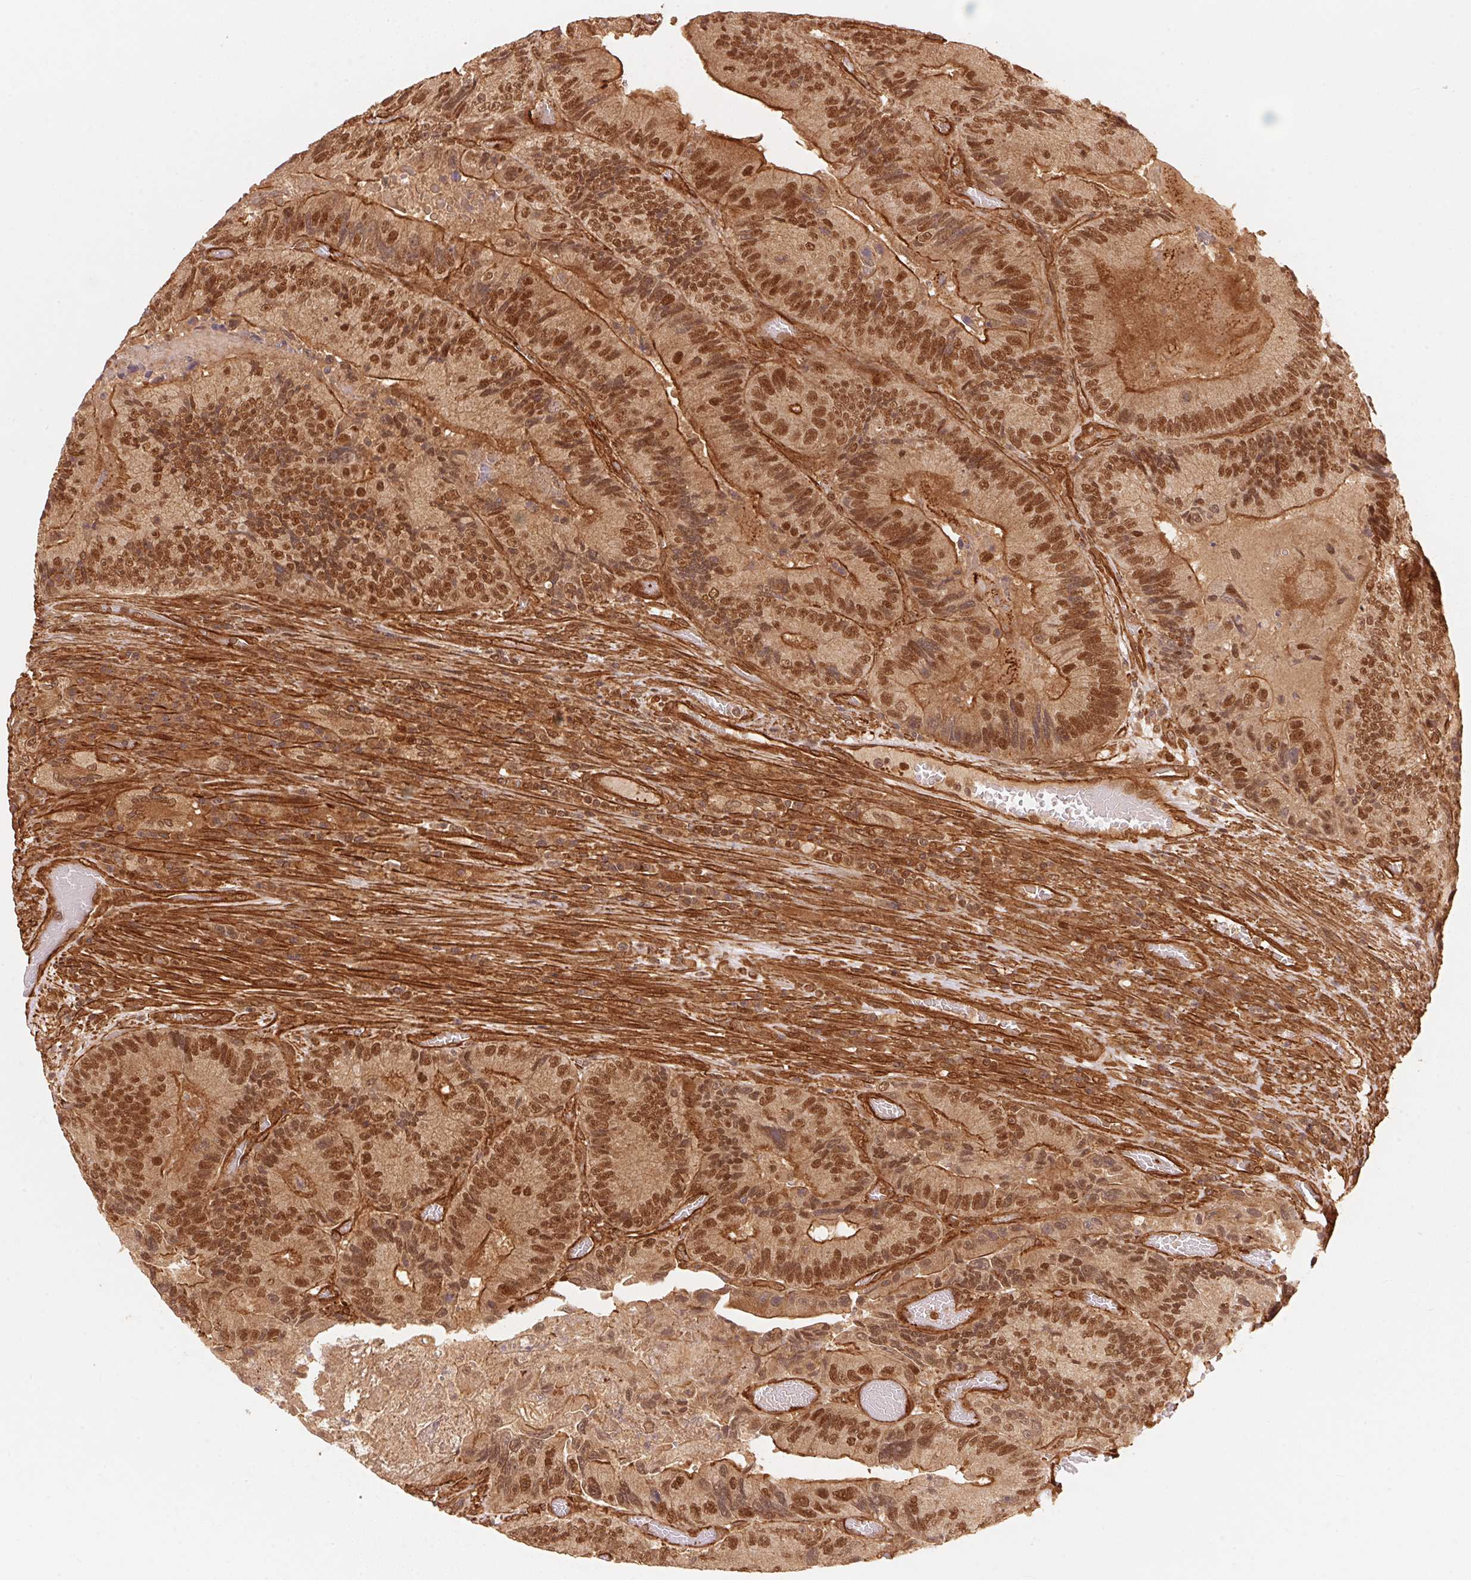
{"staining": {"intensity": "moderate", "quantity": ">75%", "location": "cytoplasmic/membranous,nuclear"}, "tissue": "colorectal cancer", "cell_type": "Tumor cells", "image_type": "cancer", "snomed": [{"axis": "morphology", "description": "Adenocarcinoma, NOS"}, {"axis": "topography", "description": "Colon"}], "caption": "This photomicrograph demonstrates IHC staining of colorectal cancer (adenocarcinoma), with medium moderate cytoplasmic/membranous and nuclear positivity in about >75% of tumor cells.", "gene": "TNIP2", "patient": {"sex": "female", "age": 86}}